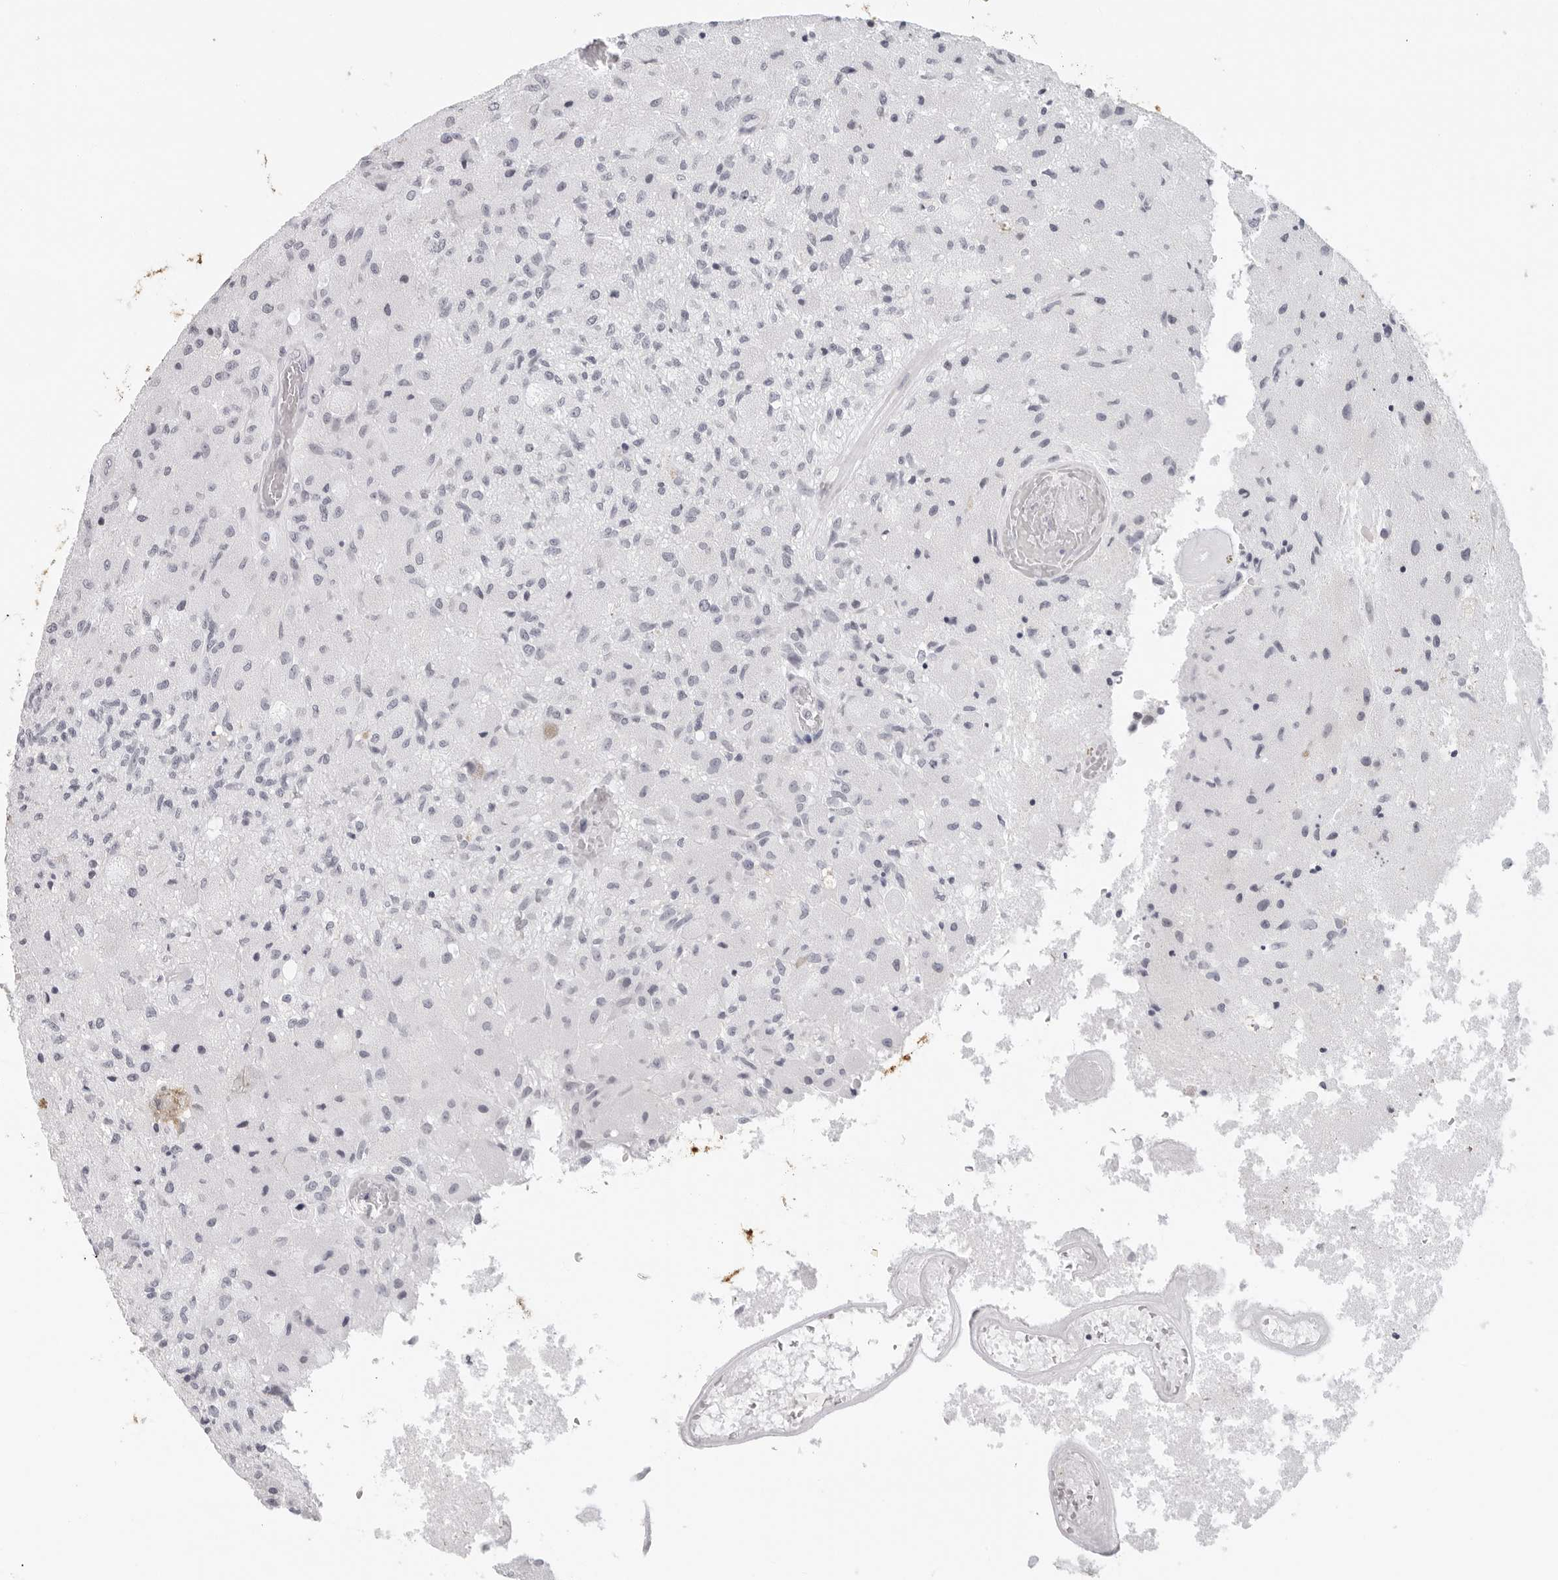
{"staining": {"intensity": "negative", "quantity": "none", "location": "none"}, "tissue": "glioma", "cell_type": "Tumor cells", "image_type": "cancer", "snomed": [{"axis": "morphology", "description": "Normal tissue, NOS"}, {"axis": "morphology", "description": "Glioma, malignant, High grade"}, {"axis": "topography", "description": "Cerebral cortex"}], "caption": "High power microscopy histopathology image of an IHC histopathology image of malignant high-grade glioma, revealing no significant positivity in tumor cells. The staining is performed using DAB (3,3'-diaminobenzidine) brown chromogen with nuclei counter-stained in using hematoxylin.", "gene": "FLG2", "patient": {"sex": "male", "age": 77}}